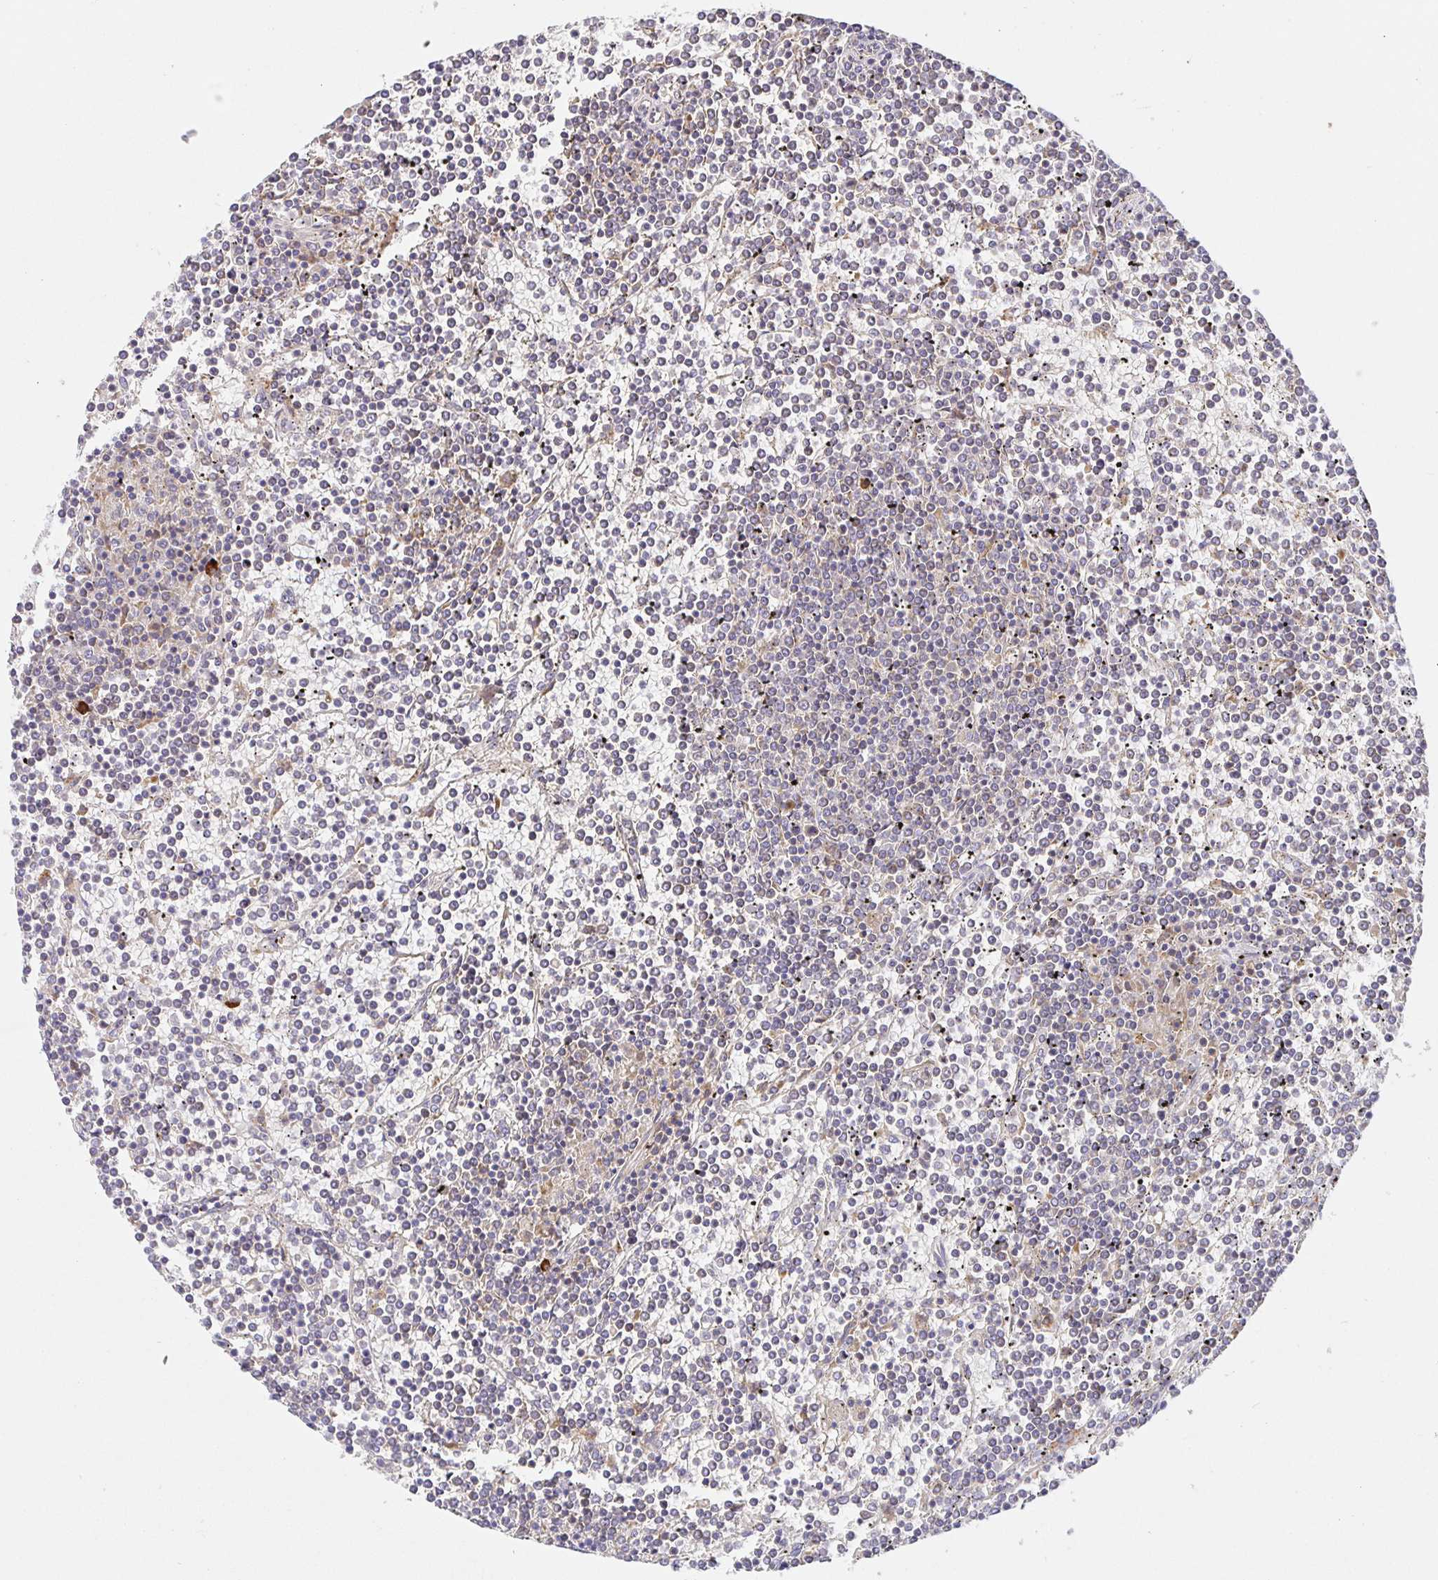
{"staining": {"intensity": "negative", "quantity": "none", "location": "none"}, "tissue": "lymphoma", "cell_type": "Tumor cells", "image_type": "cancer", "snomed": [{"axis": "morphology", "description": "Malignant lymphoma, non-Hodgkin's type, Low grade"}, {"axis": "topography", "description": "Spleen"}], "caption": "A histopathology image of human malignant lymphoma, non-Hodgkin's type (low-grade) is negative for staining in tumor cells.", "gene": "ZDHHC11", "patient": {"sex": "female", "age": 19}}